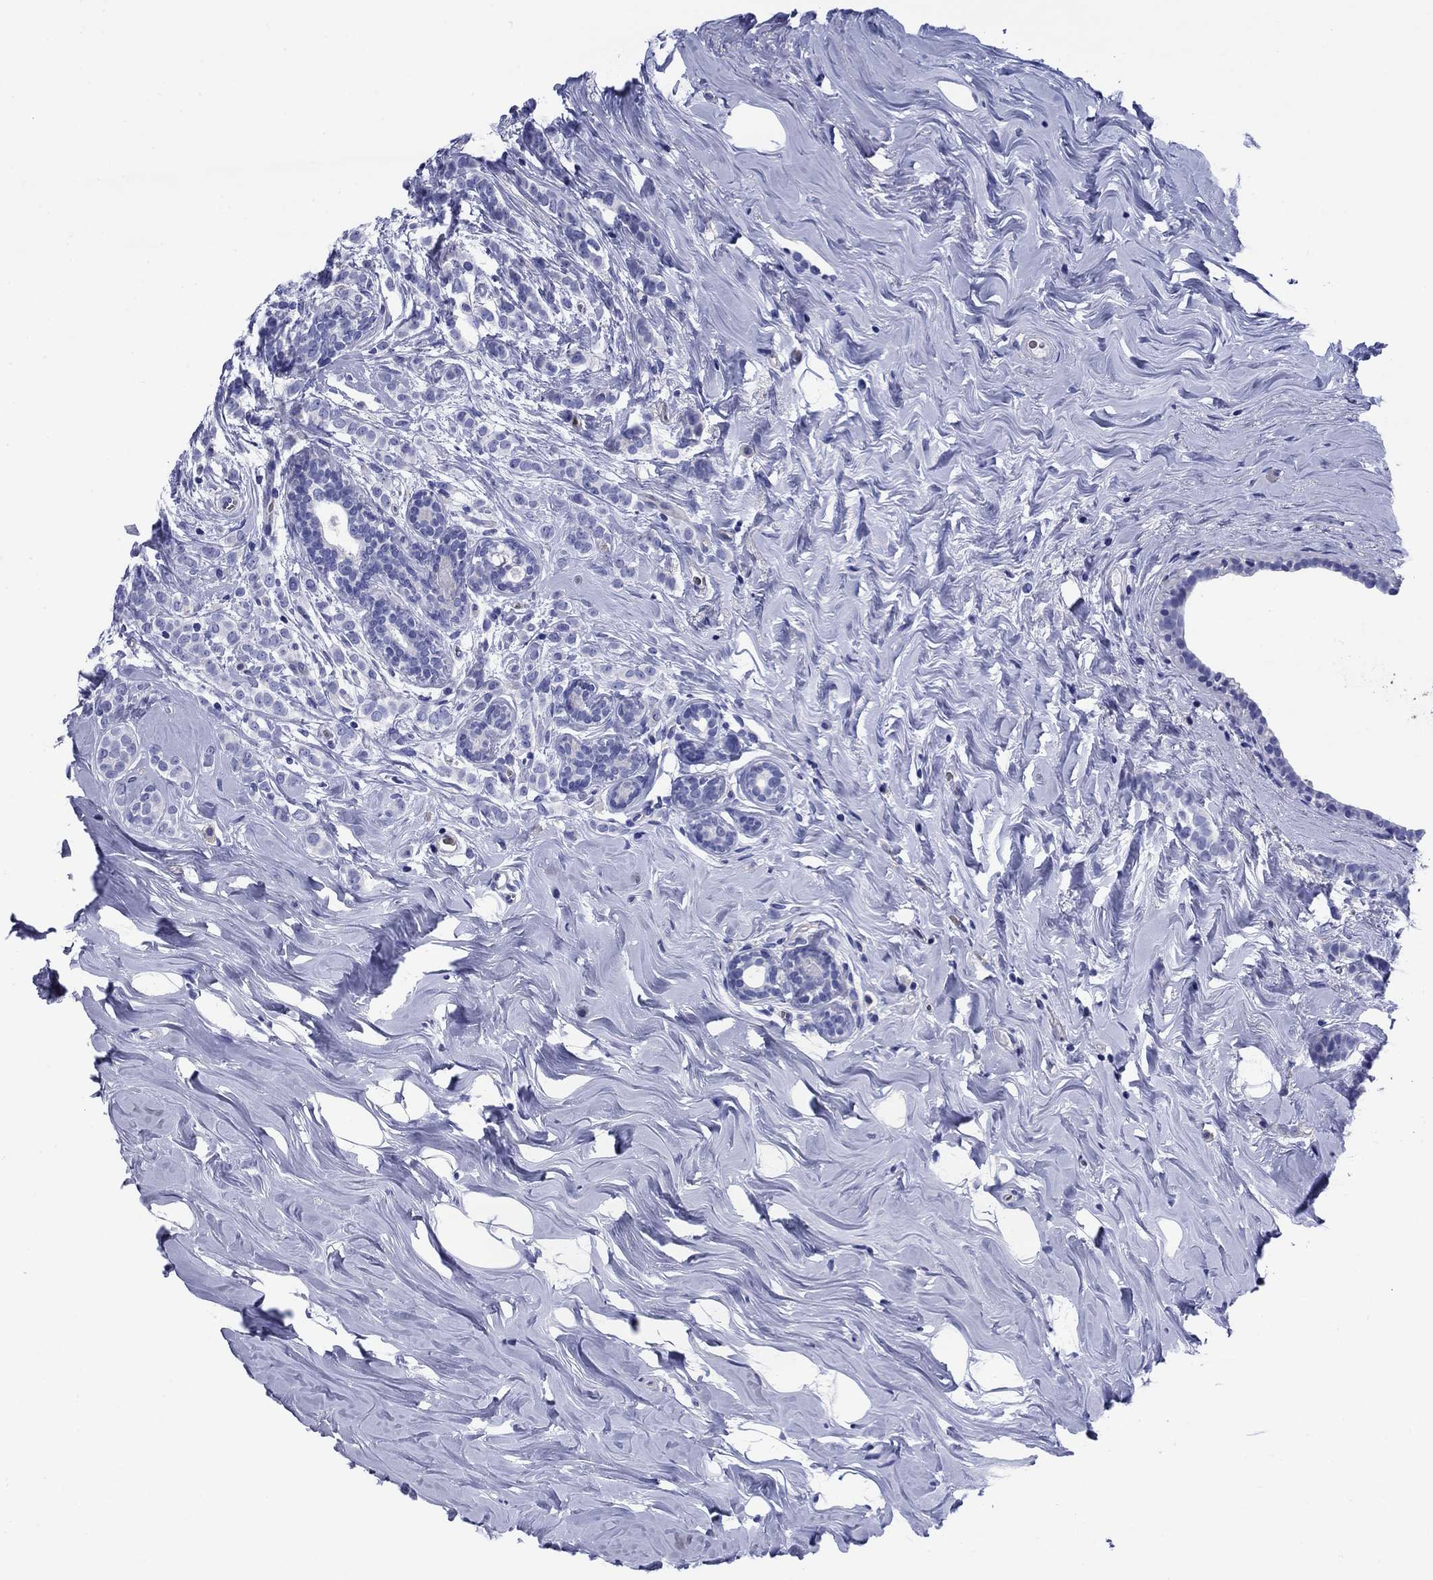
{"staining": {"intensity": "negative", "quantity": "none", "location": "none"}, "tissue": "breast cancer", "cell_type": "Tumor cells", "image_type": "cancer", "snomed": [{"axis": "morphology", "description": "Lobular carcinoma"}, {"axis": "topography", "description": "Breast"}], "caption": "Immunohistochemistry (IHC) of human breast cancer (lobular carcinoma) shows no staining in tumor cells.", "gene": "SLC1A2", "patient": {"sex": "female", "age": 49}}